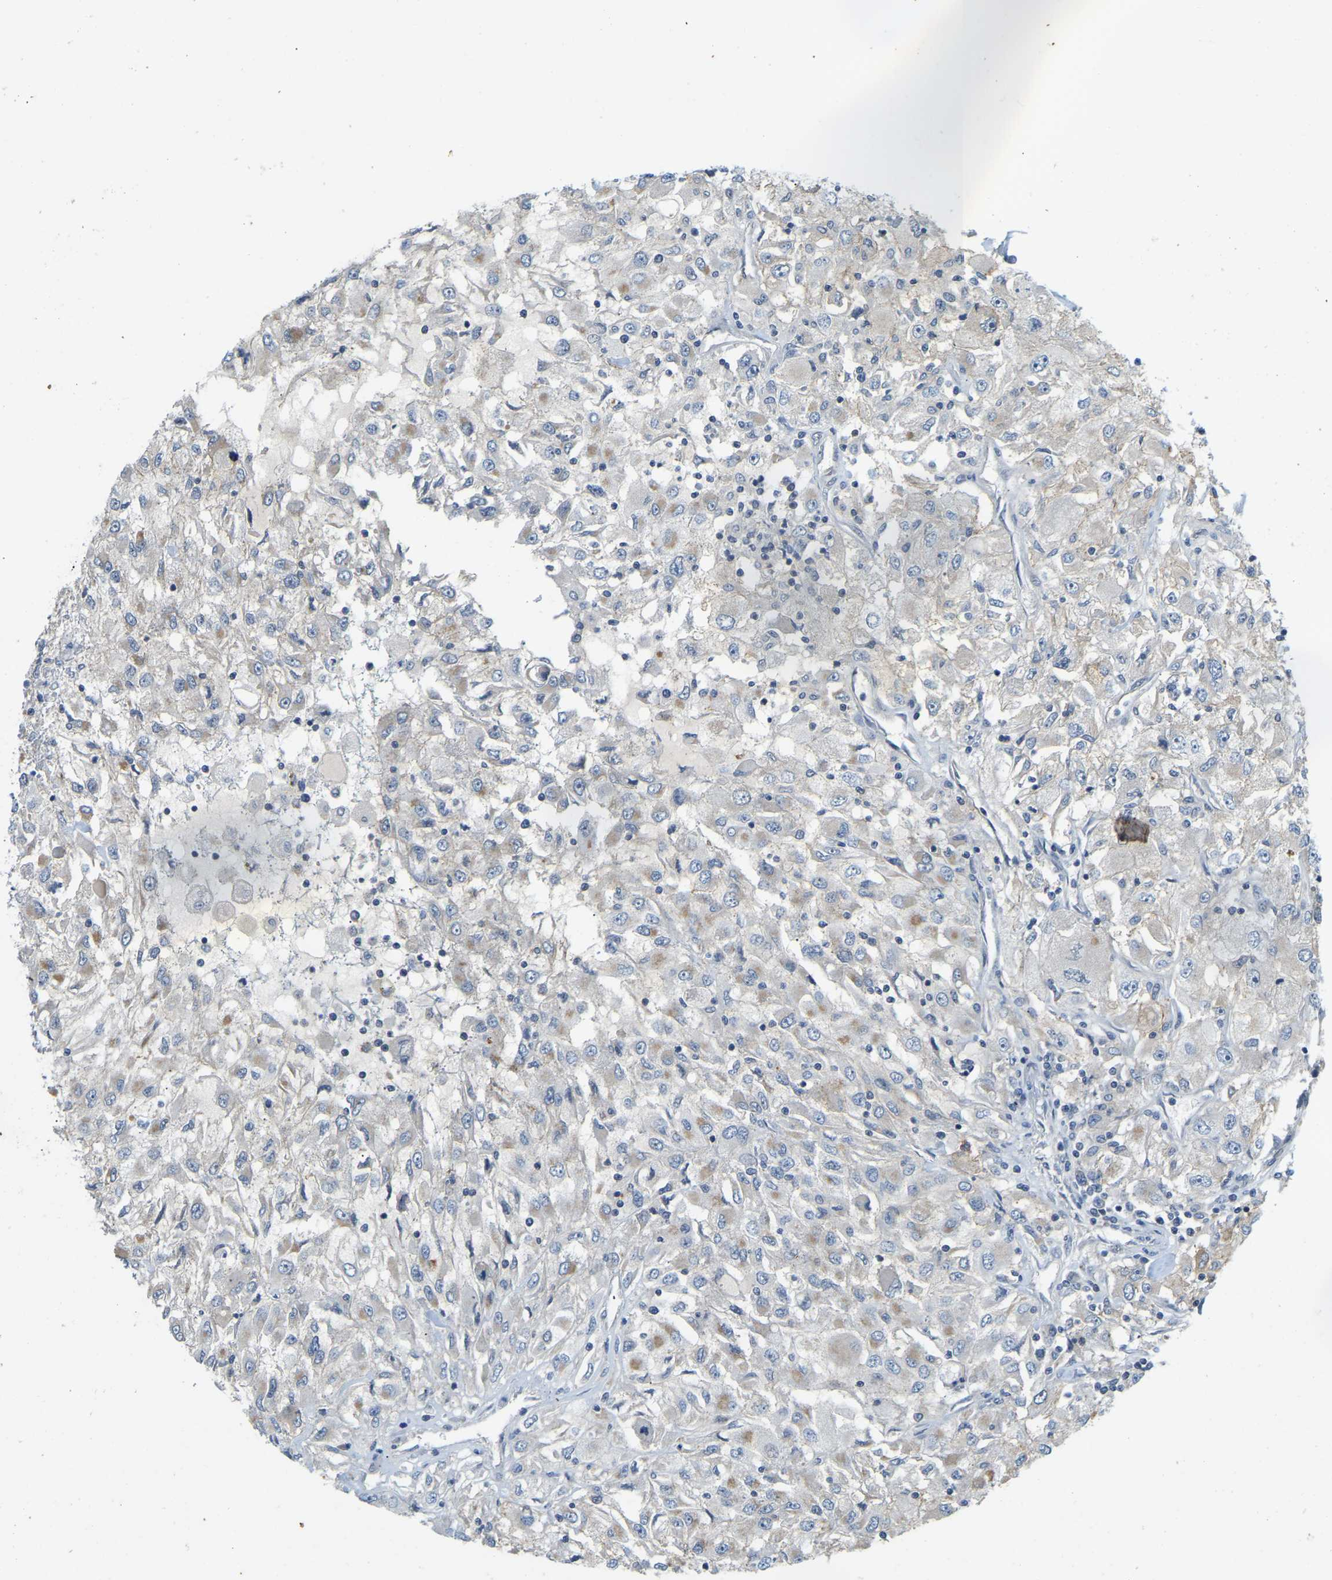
{"staining": {"intensity": "weak", "quantity": "<25%", "location": "cytoplasmic/membranous"}, "tissue": "renal cancer", "cell_type": "Tumor cells", "image_type": "cancer", "snomed": [{"axis": "morphology", "description": "Adenocarcinoma, NOS"}, {"axis": "topography", "description": "Kidney"}], "caption": "IHC micrograph of renal adenocarcinoma stained for a protein (brown), which reveals no positivity in tumor cells.", "gene": "AHNAK", "patient": {"sex": "female", "age": 52}}